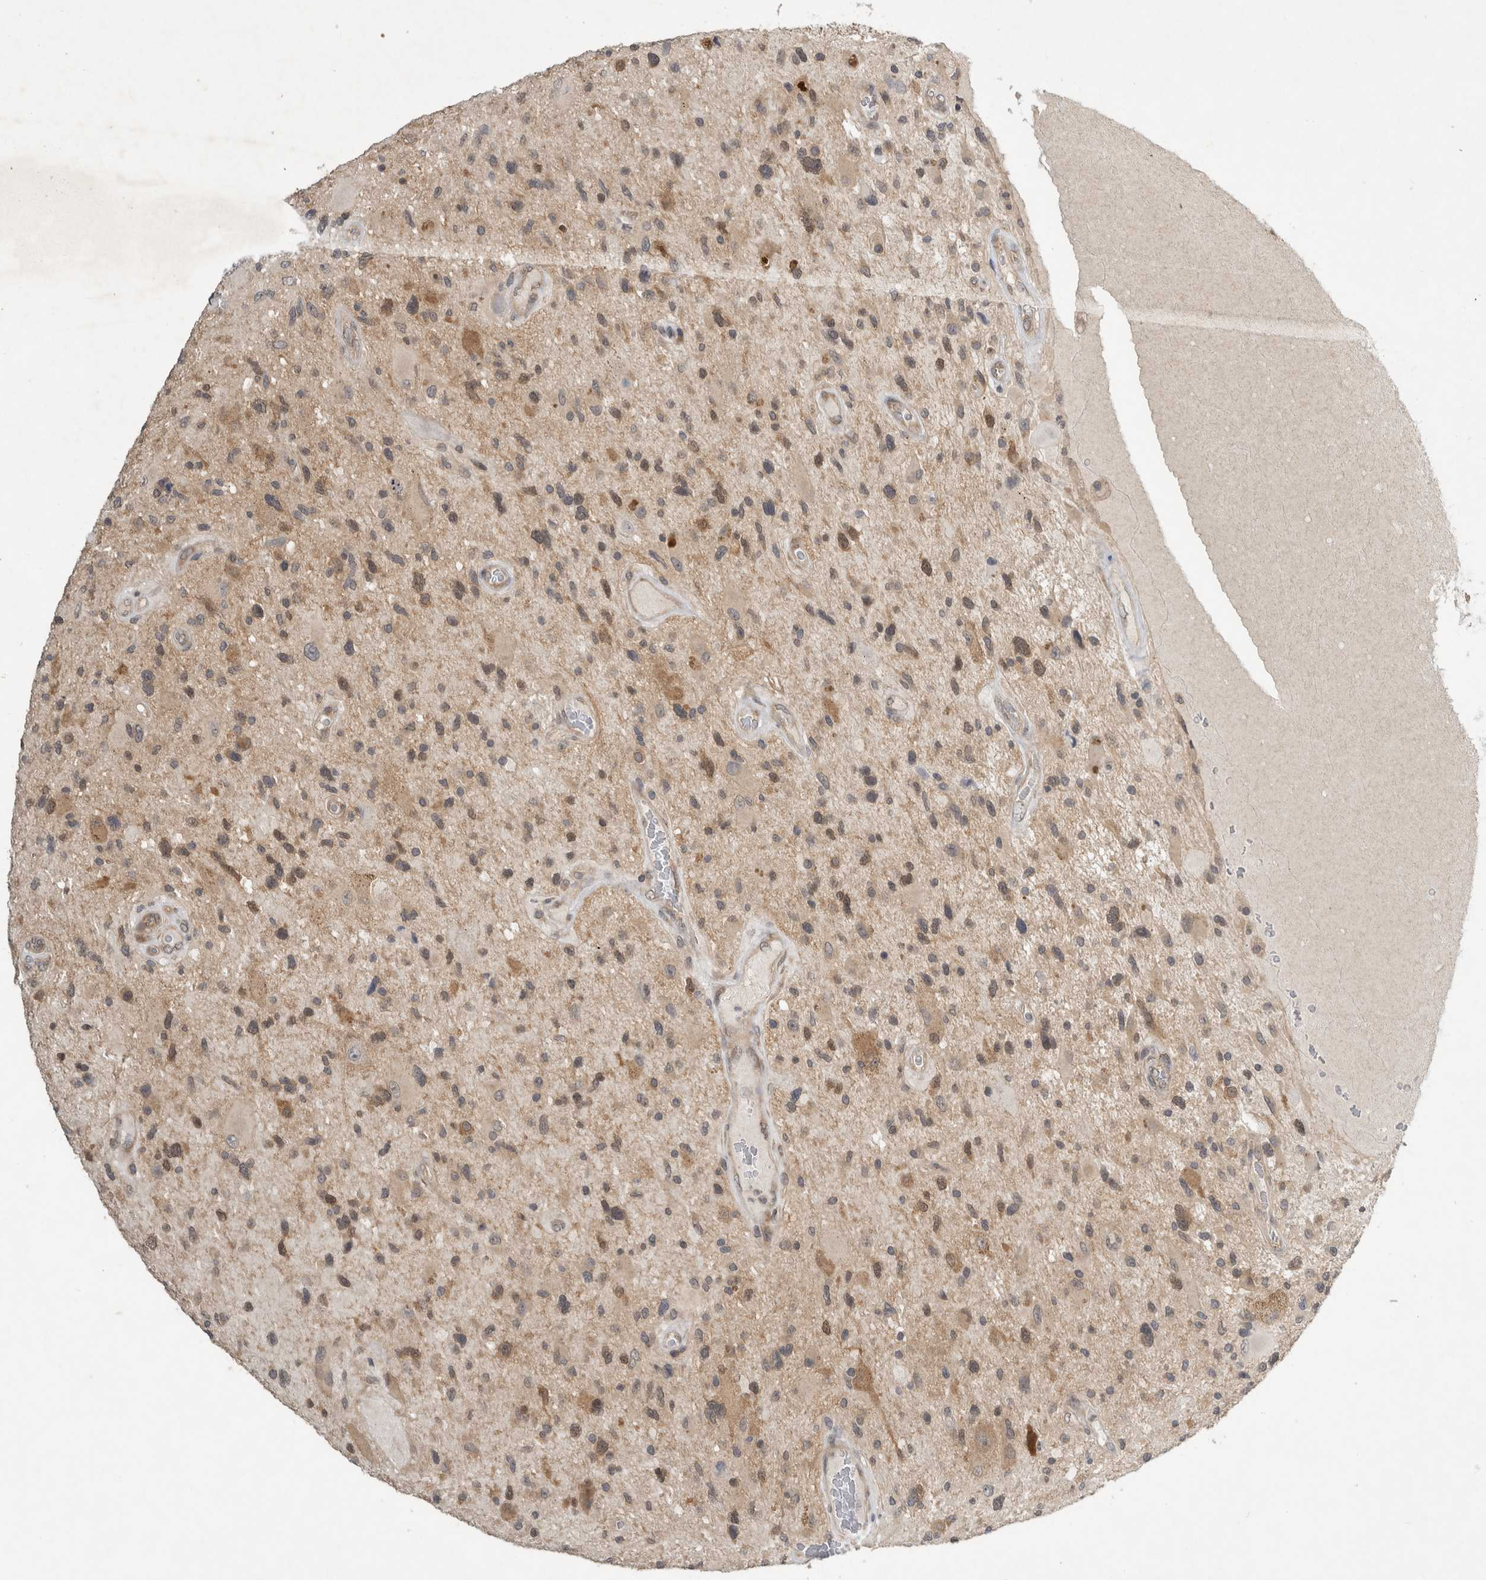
{"staining": {"intensity": "moderate", "quantity": "<25%", "location": "cytoplasmic/membranous"}, "tissue": "glioma", "cell_type": "Tumor cells", "image_type": "cancer", "snomed": [{"axis": "morphology", "description": "Glioma, malignant, High grade"}, {"axis": "topography", "description": "Brain"}], "caption": "This is a micrograph of immunohistochemistry staining of glioma, which shows moderate expression in the cytoplasmic/membranous of tumor cells.", "gene": "AASDHPPT", "patient": {"sex": "male", "age": 33}}